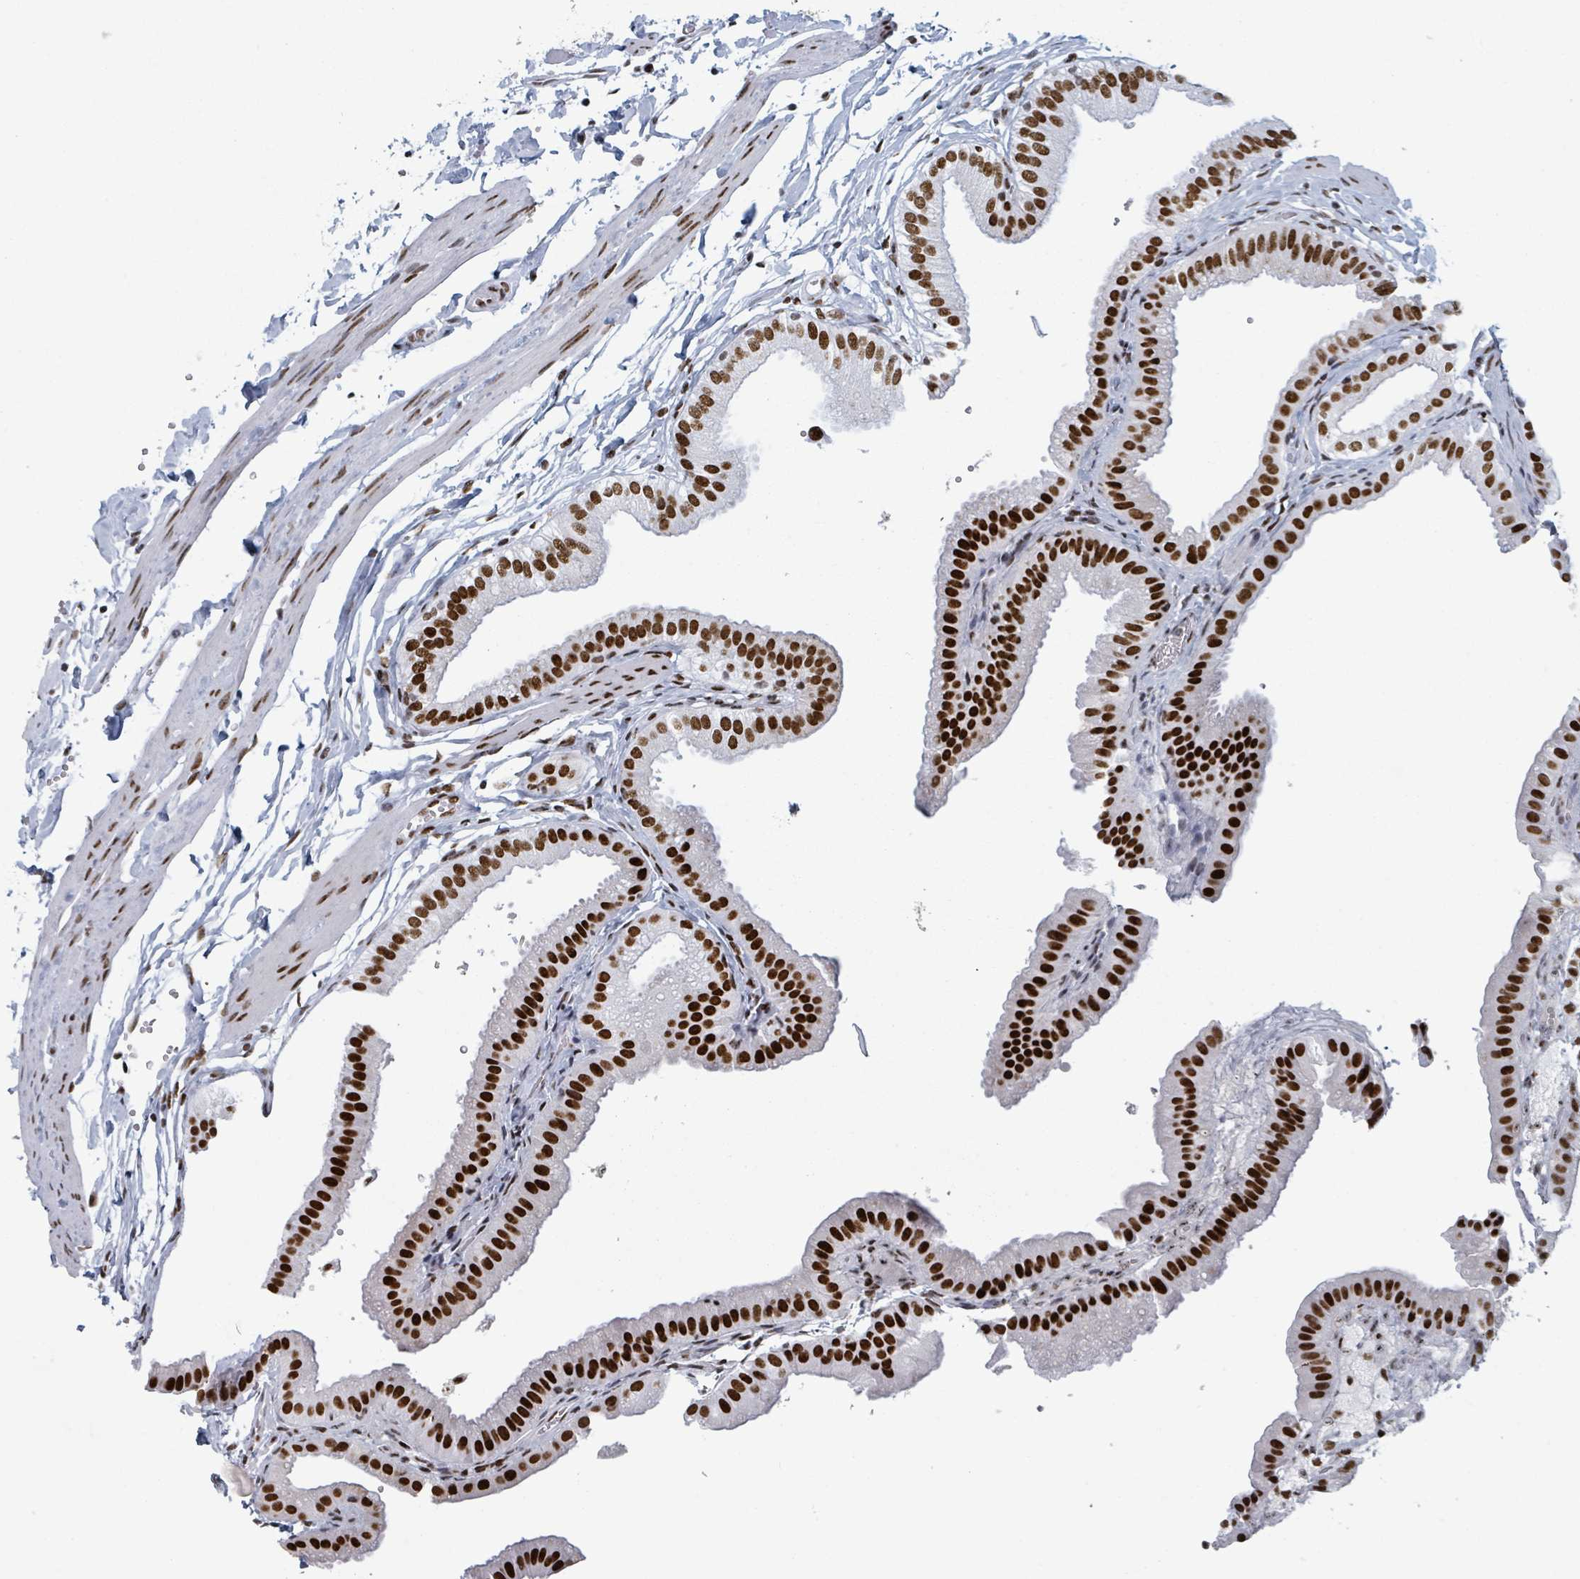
{"staining": {"intensity": "strong", "quantity": ">75%", "location": "nuclear"}, "tissue": "gallbladder", "cell_type": "Glandular cells", "image_type": "normal", "snomed": [{"axis": "morphology", "description": "Normal tissue, NOS"}, {"axis": "topography", "description": "Gallbladder"}], "caption": "Benign gallbladder demonstrates strong nuclear positivity in approximately >75% of glandular cells, visualized by immunohistochemistry. The staining was performed using DAB to visualize the protein expression in brown, while the nuclei were stained in blue with hematoxylin (Magnification: 20x).", "gene": "DHX16", "patient": {"sex": "female", "age": 61}}